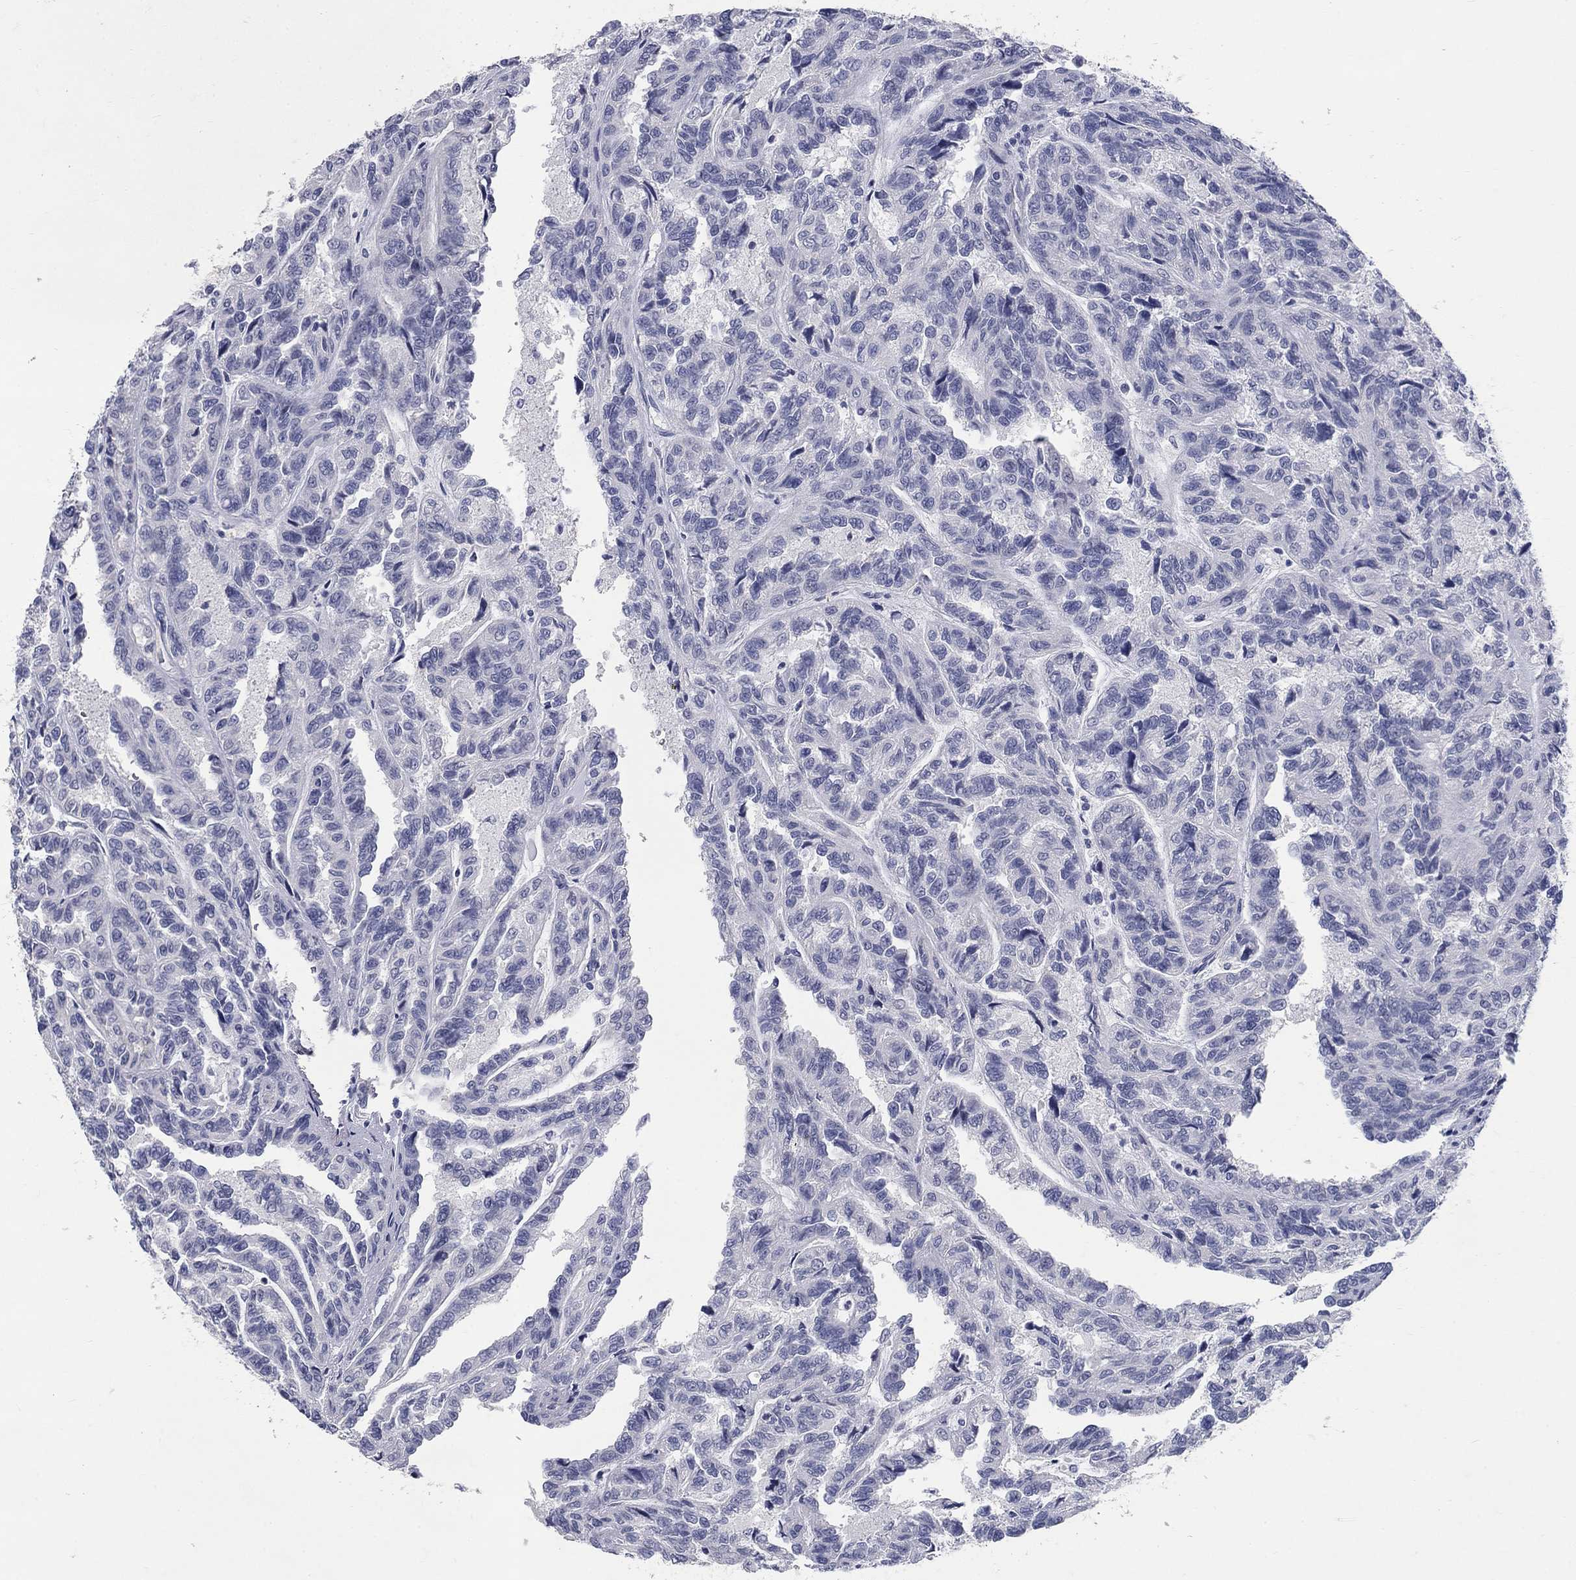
{"staining": {"intensity": "negative", "quantity": "none", "location": "none"}, "tissue": "renal cancer", "cell_type": "Tumor cells", "image_type": "cancer", "snomed": [{"axis": "morphology", "description": "Adenocarcinoma, NOS"}, {"axis": "topography", "description": "Kidney"}], "caption": "DAB (3,3'-diaminobenzidine) immunohistochemical staining of renal cancer (adenocarcinoma) displays no significant positivity in tumor cells.", "gene": "ELAVL4", "patient": {"sex": "male", "age": 79}}